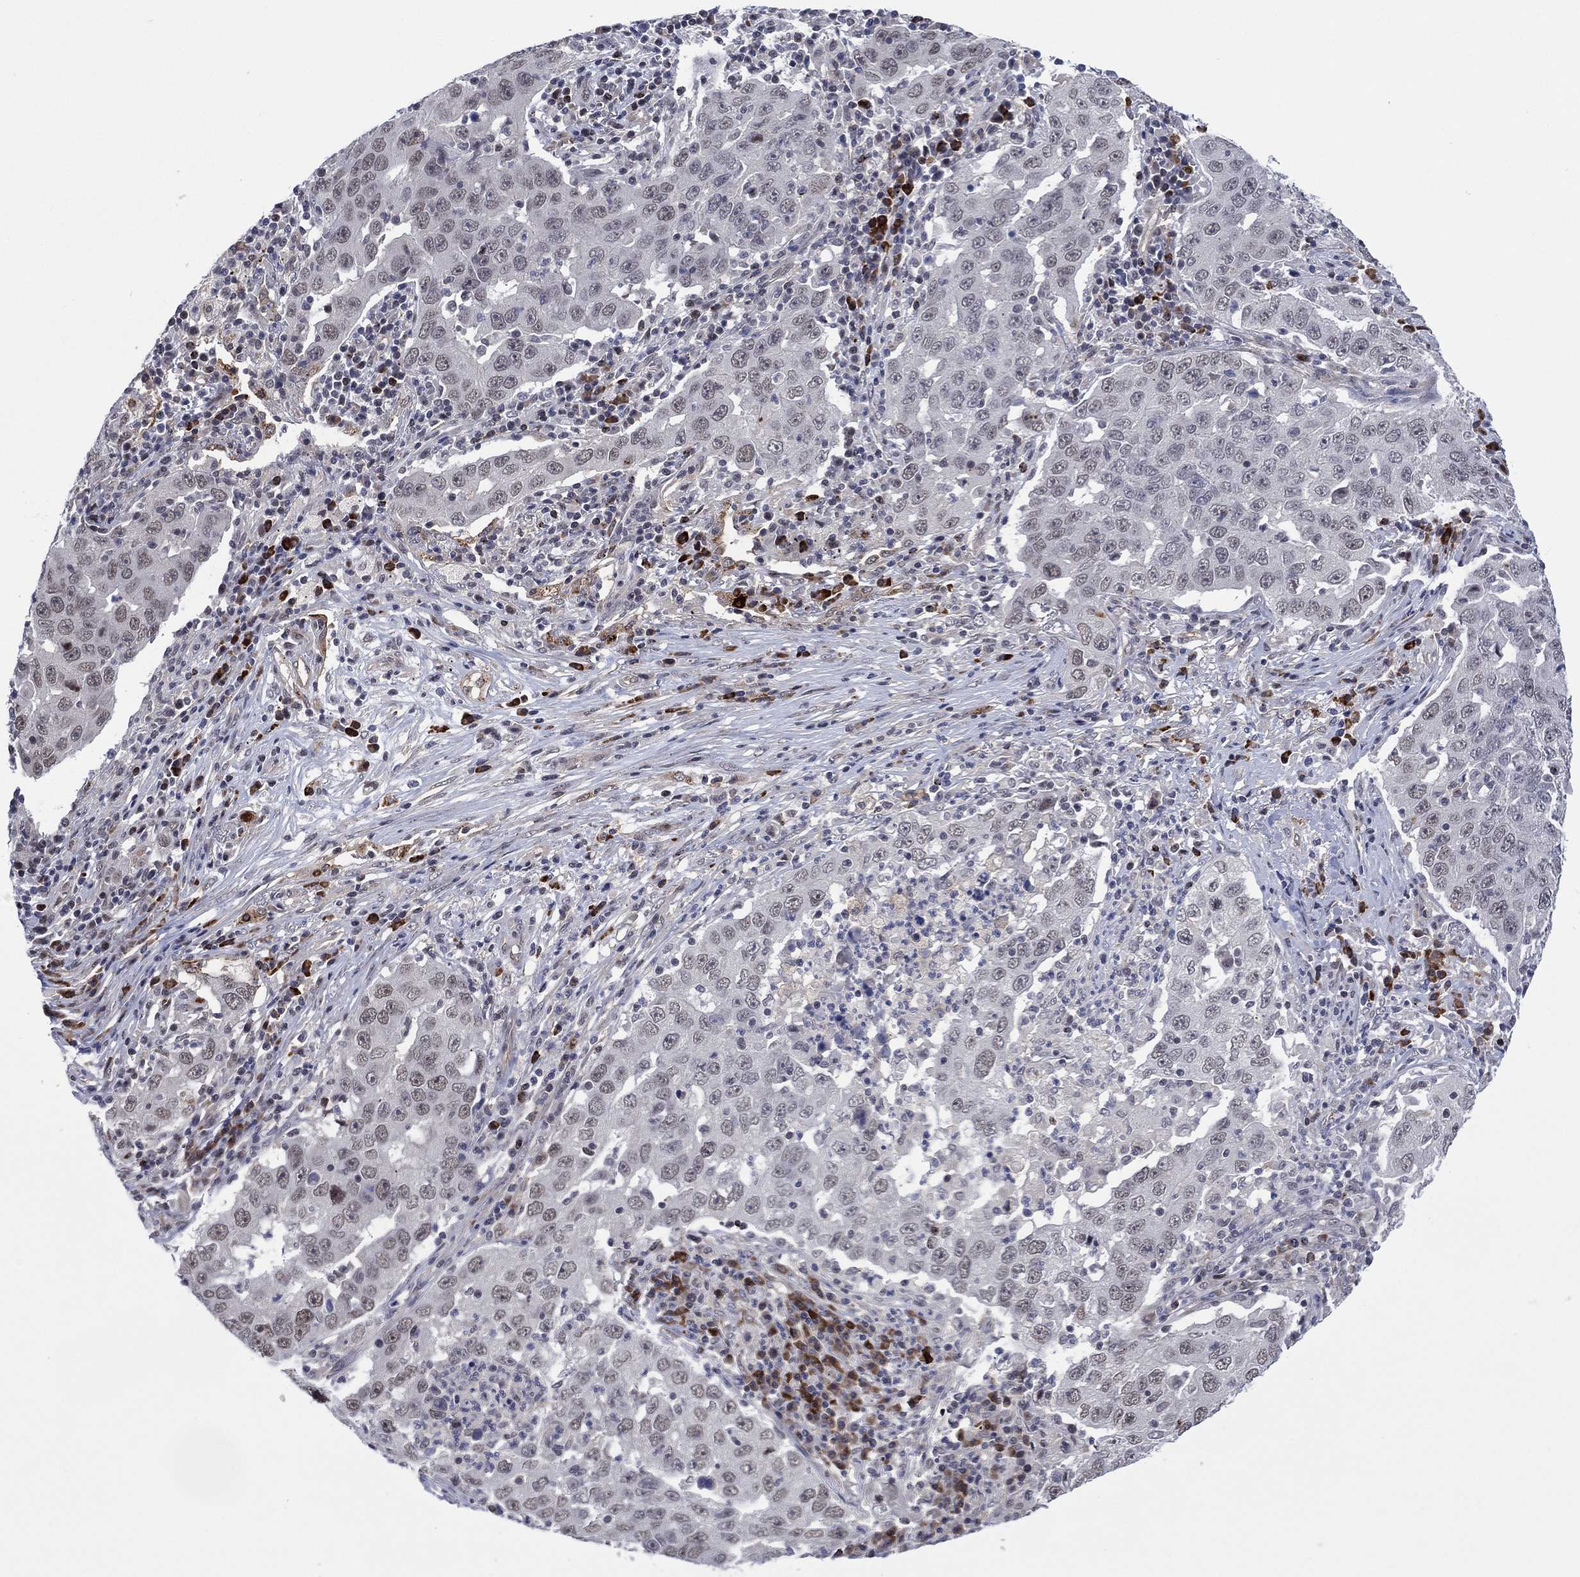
{"staining": {"intensity": "negative", "quantity": "none", "location": "none"}, "tissue": "lung cancer", "cell_type": "Tumor cells", "image_type": "cancer", "snomed": [{"axis": "morphology", "description": "Adenocarcinoma, NOS"}, {"axis": "topography", "description": "Lung"}], "caption": "Image shows no significant protein expression in tumor cells of lung cancer (adenocarcinoma).", "gene": "DPP4", "patient": {"sex": "male", "age": 73}}